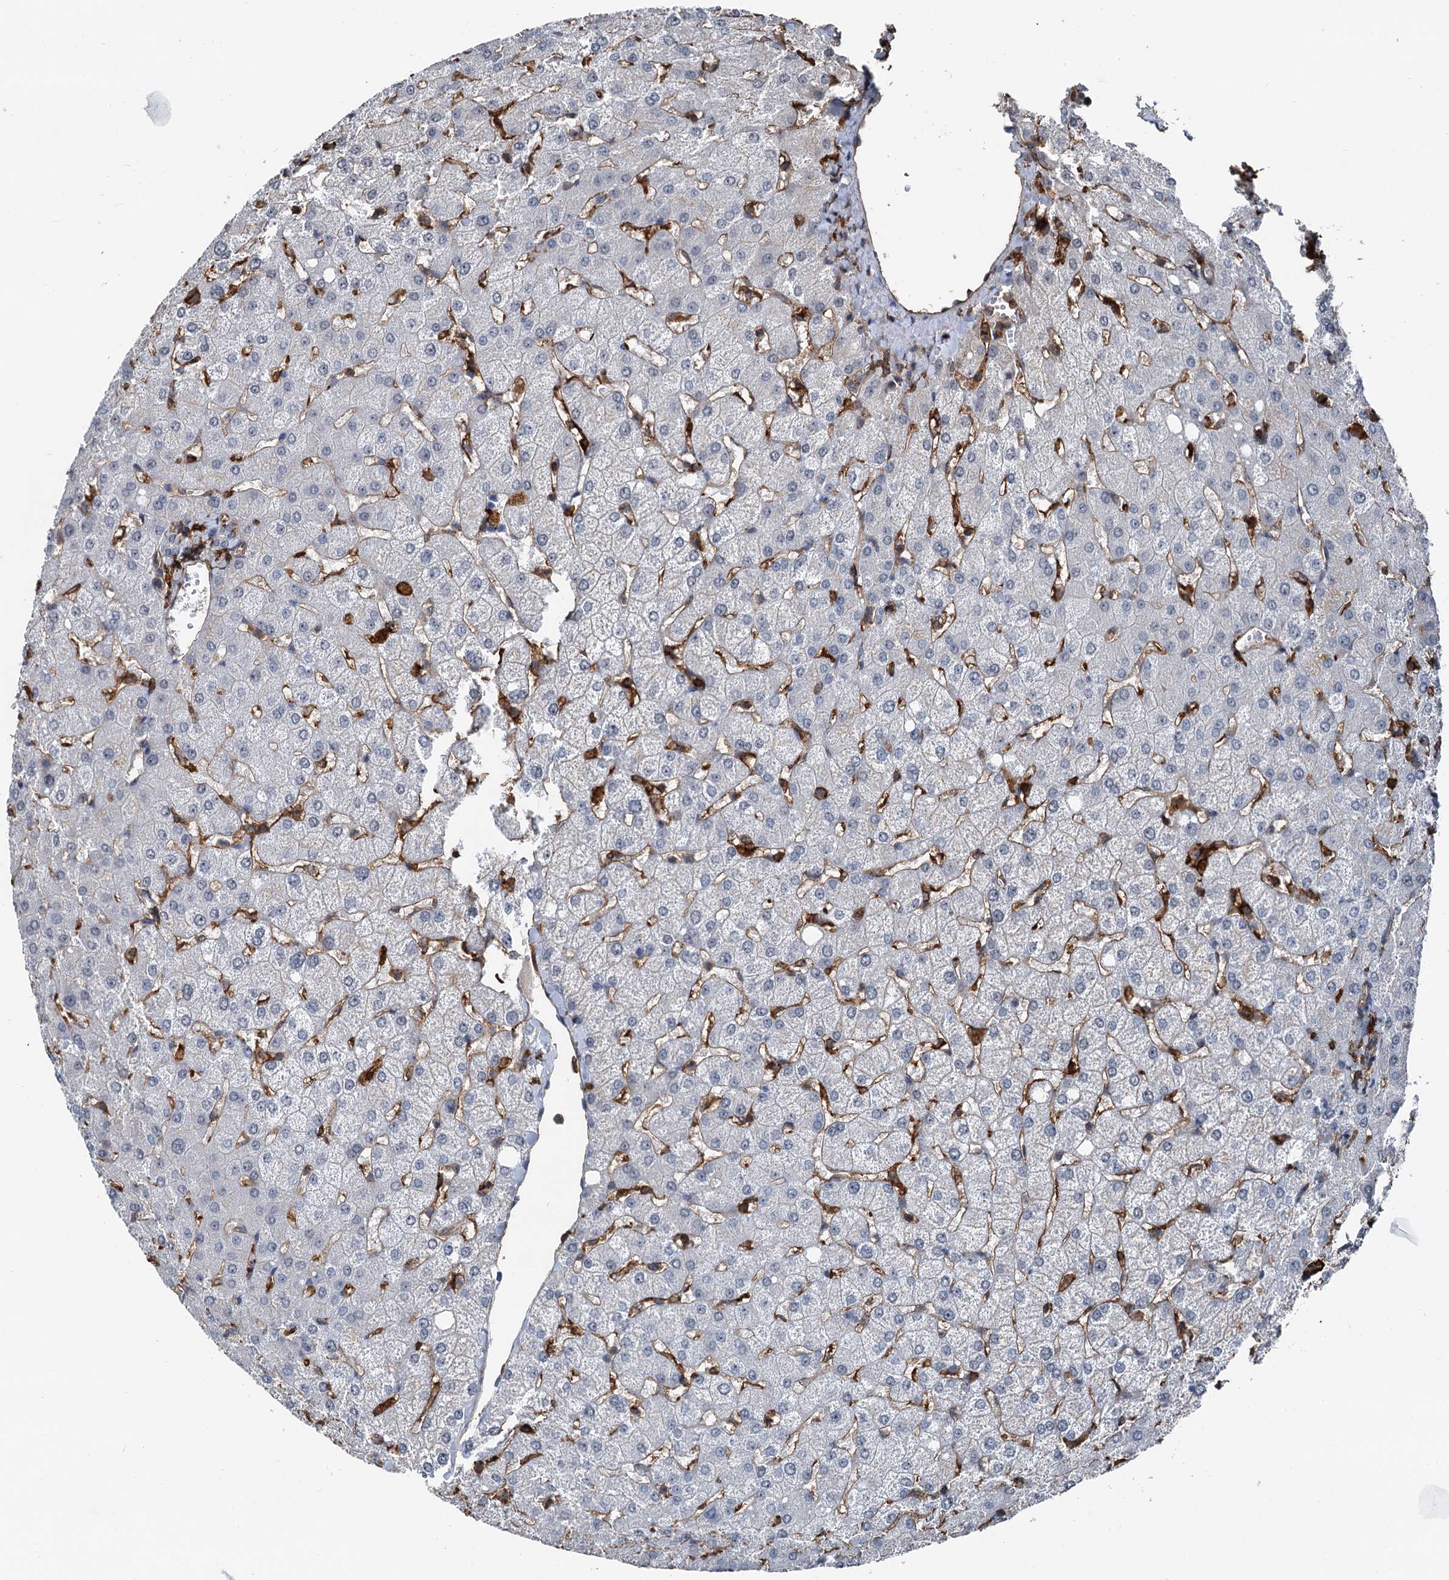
{"staining": {"intensity": "negative", "quantity": "none", "location": "none"}, "tissue": "liver", "cell_type": "Cholangiocytes", "image_type": "normal", "snomed": [{"axis": "morphology", "description": "Normal tissue, NOS"}, {"axis": "topography", "description": "Liver"}], "caption": "Liver stained for a protein using IHC reveals no positivity cholangiocytes.", "gene": "PLEKHO2", "patient": {"sex": "female", "age": 54}}